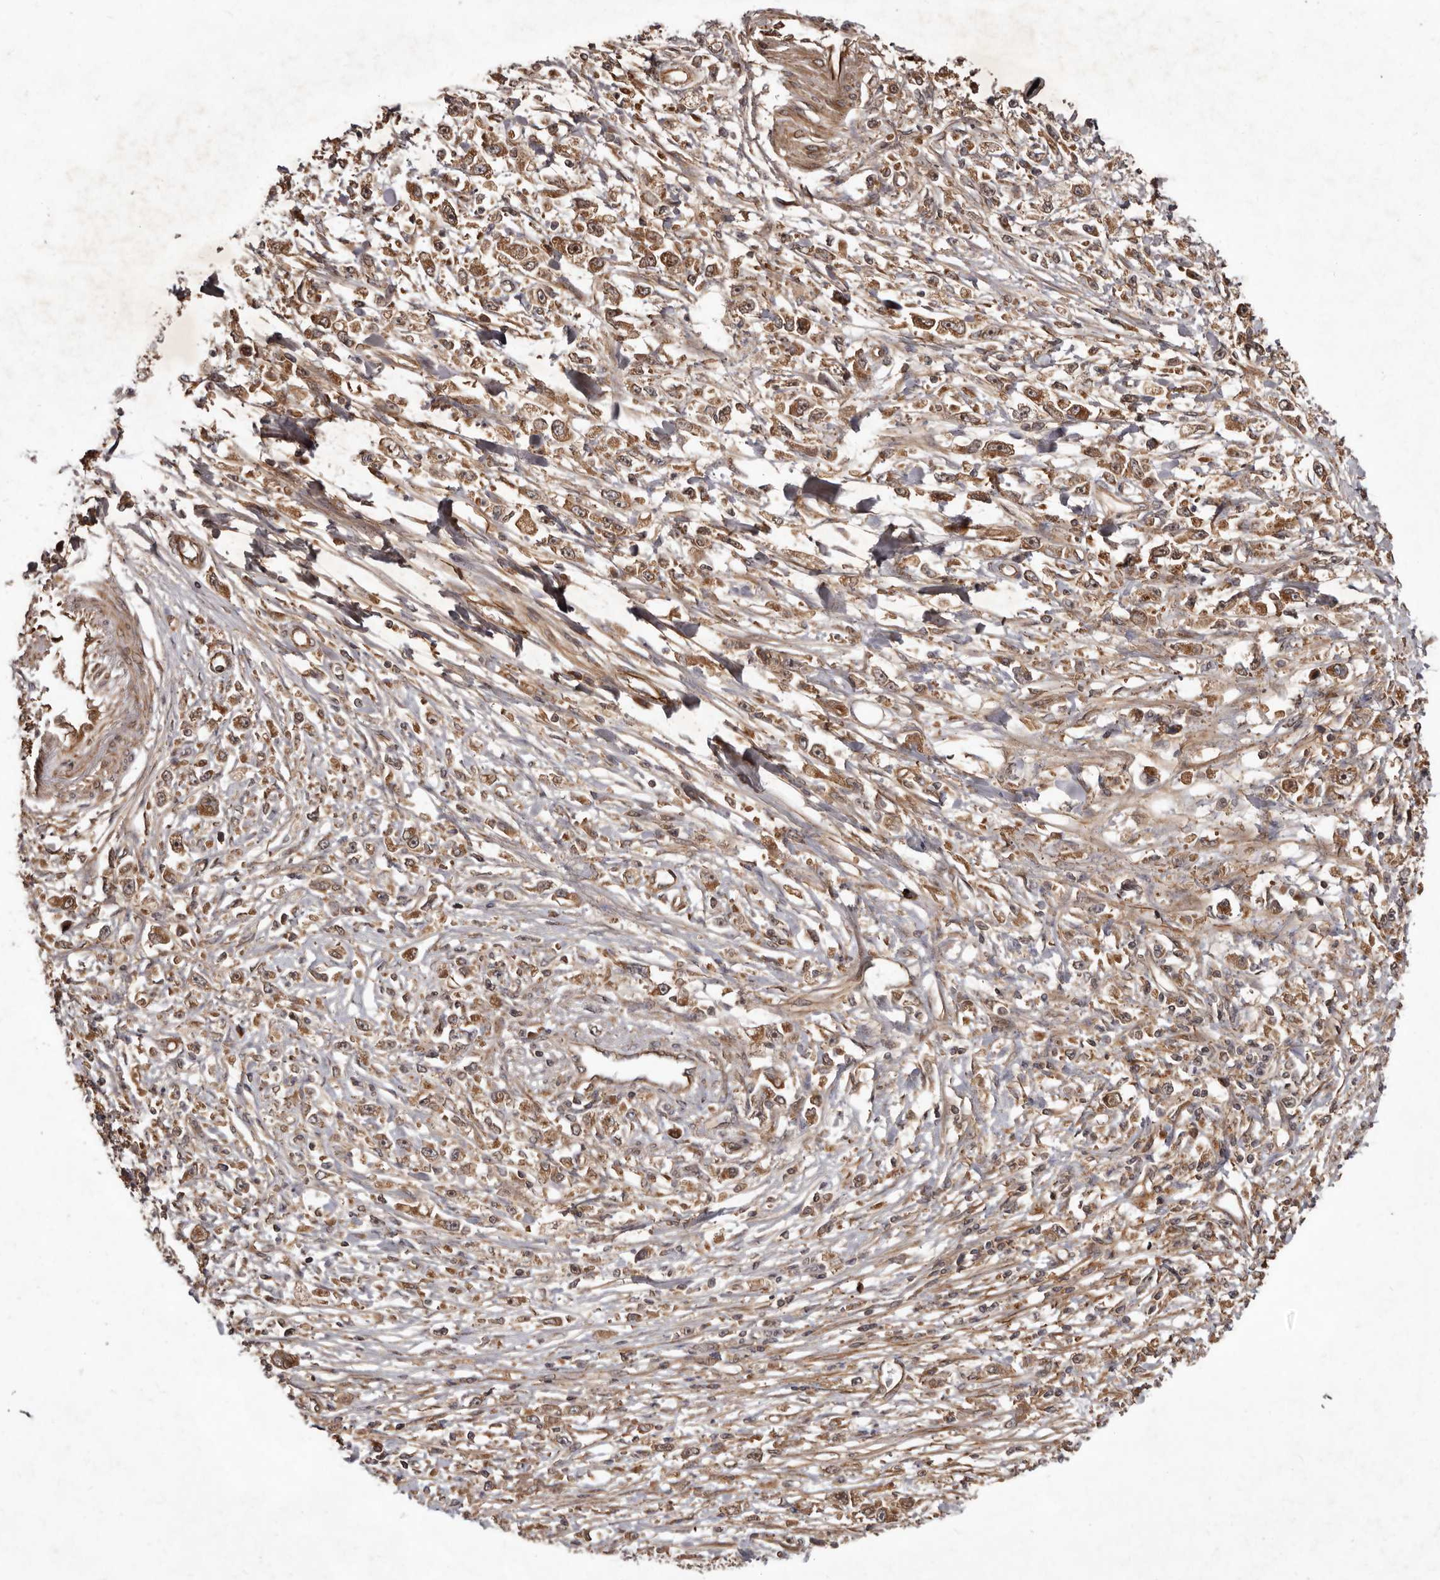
{"staining": {"intensity": "moderate", "quantity": ">75%", "location": "cytoplasmic/membranous"}, "tissue": "stomach cancer", "cell_type": "Tumor cells", "image_type": "cancer", "snomed": [{"axis": "morphology", "description": "Adenocarcinoma, NOS"}, {"axis": "topography", "description": "Stomach"}], "caption": "IHC photomicrograph of neoplastic tissue: stomach adenocarcinoma stained using immunohistochemistry displays medium levels of moderate protein expression localized specifically in the cytoplasmic/membranous of tumor cells, appearing as a cytoplasmic/membranous brown color.", "gene": "STK36", "patient": {"sex": "female", "age": 59}}